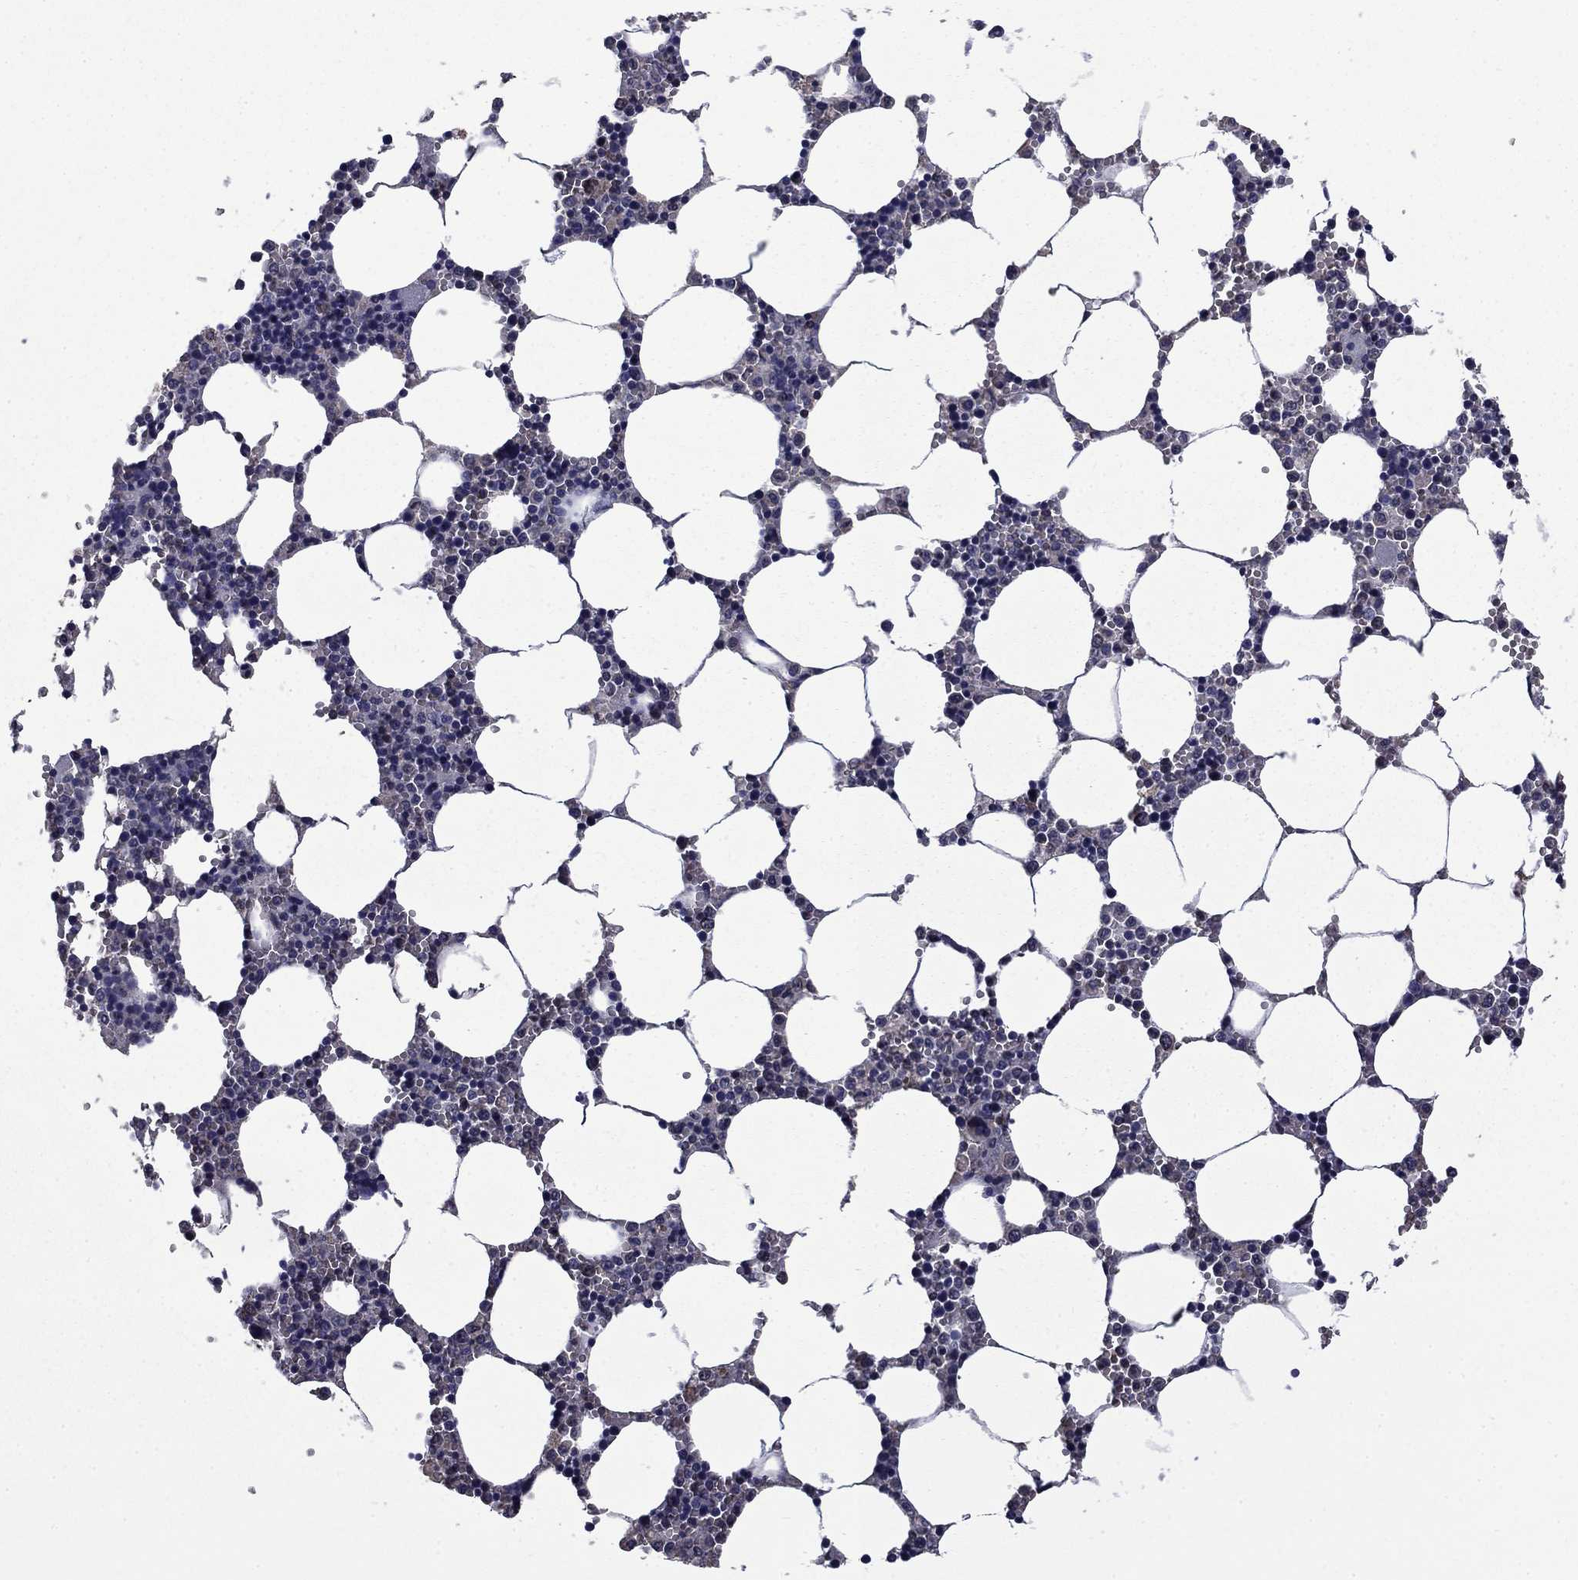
{"staining": {"intensity": "negative", "quantity": "none", "location": "none"}, "tissue": "bone marrow", "cell_type": "Hematopoietic cells", "image_type": "normal", "snomed": [{"axis": "morphology", "description": "Normal tissue, NOS"}, {"axis": "topography", "description": "Bone marrow"}], "caption": "Bone marrow stained for a protein using immunohistochemistry (IHC) shows no staining hematopoietic cells.", "gene": "MFAP3L", "patient": {"sex": "female", "age": 64}}